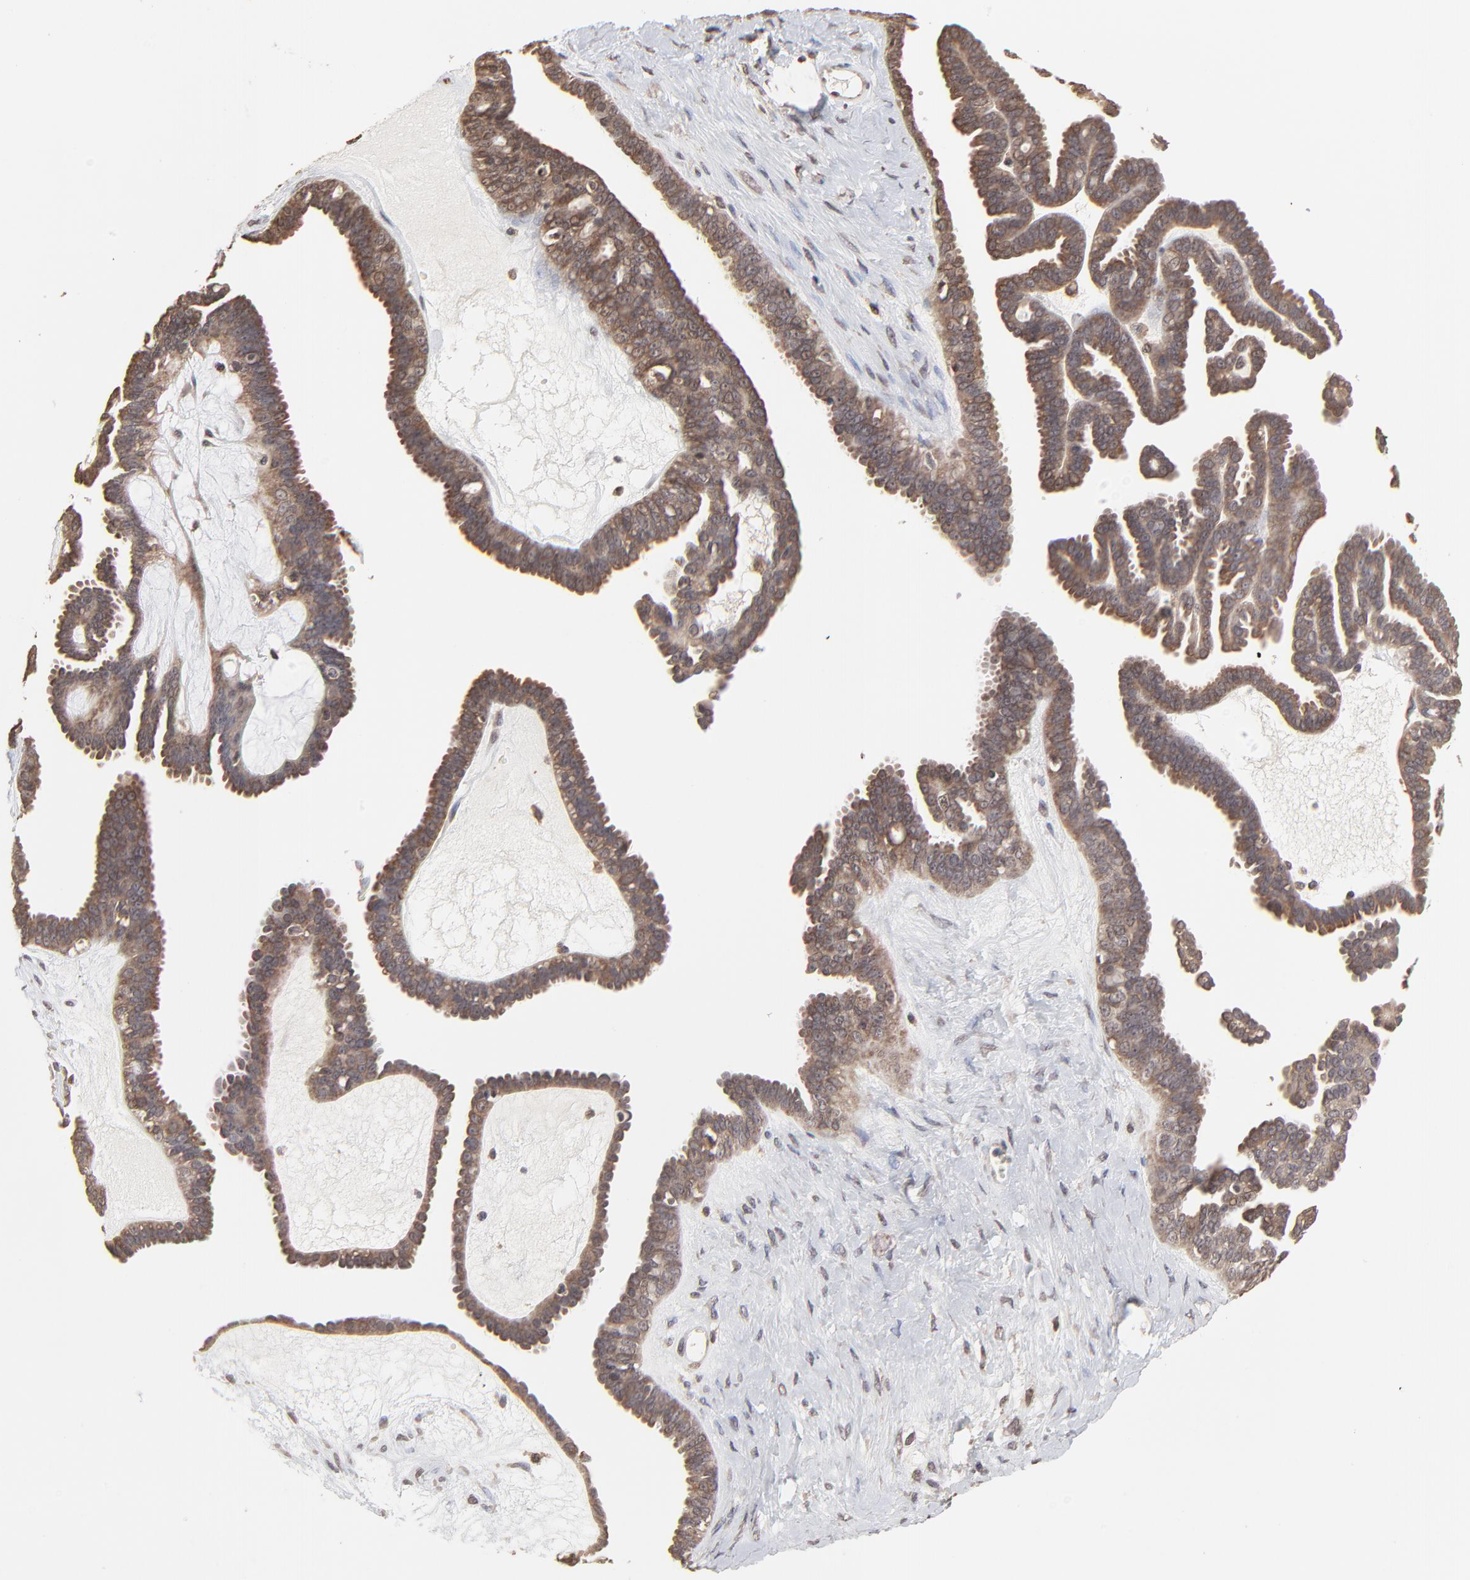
{"staining": {"intensity": "moderate", "quantity": ">75%", "location": "cytoplasmic/membranous"}, "tissue": "ovarian cancer", "cell_type": "Tumor cells", "image_type": "cancer", "snomed": [{"axis": "morphology", "description": "Cystadenocarcinoma, serous, NOS"}, {"axis": "topography", "description": "Ovary"}], "caption": "This is an image of immunohistochemistry (IHC) staining of ovarian cancer (serous cystadenocarcinoma), which shows moderate positivity in the cytoplasmic/membranous of tumor cells.", "gene": "CHM", "patient": {"sex": "female", "age": 71}}